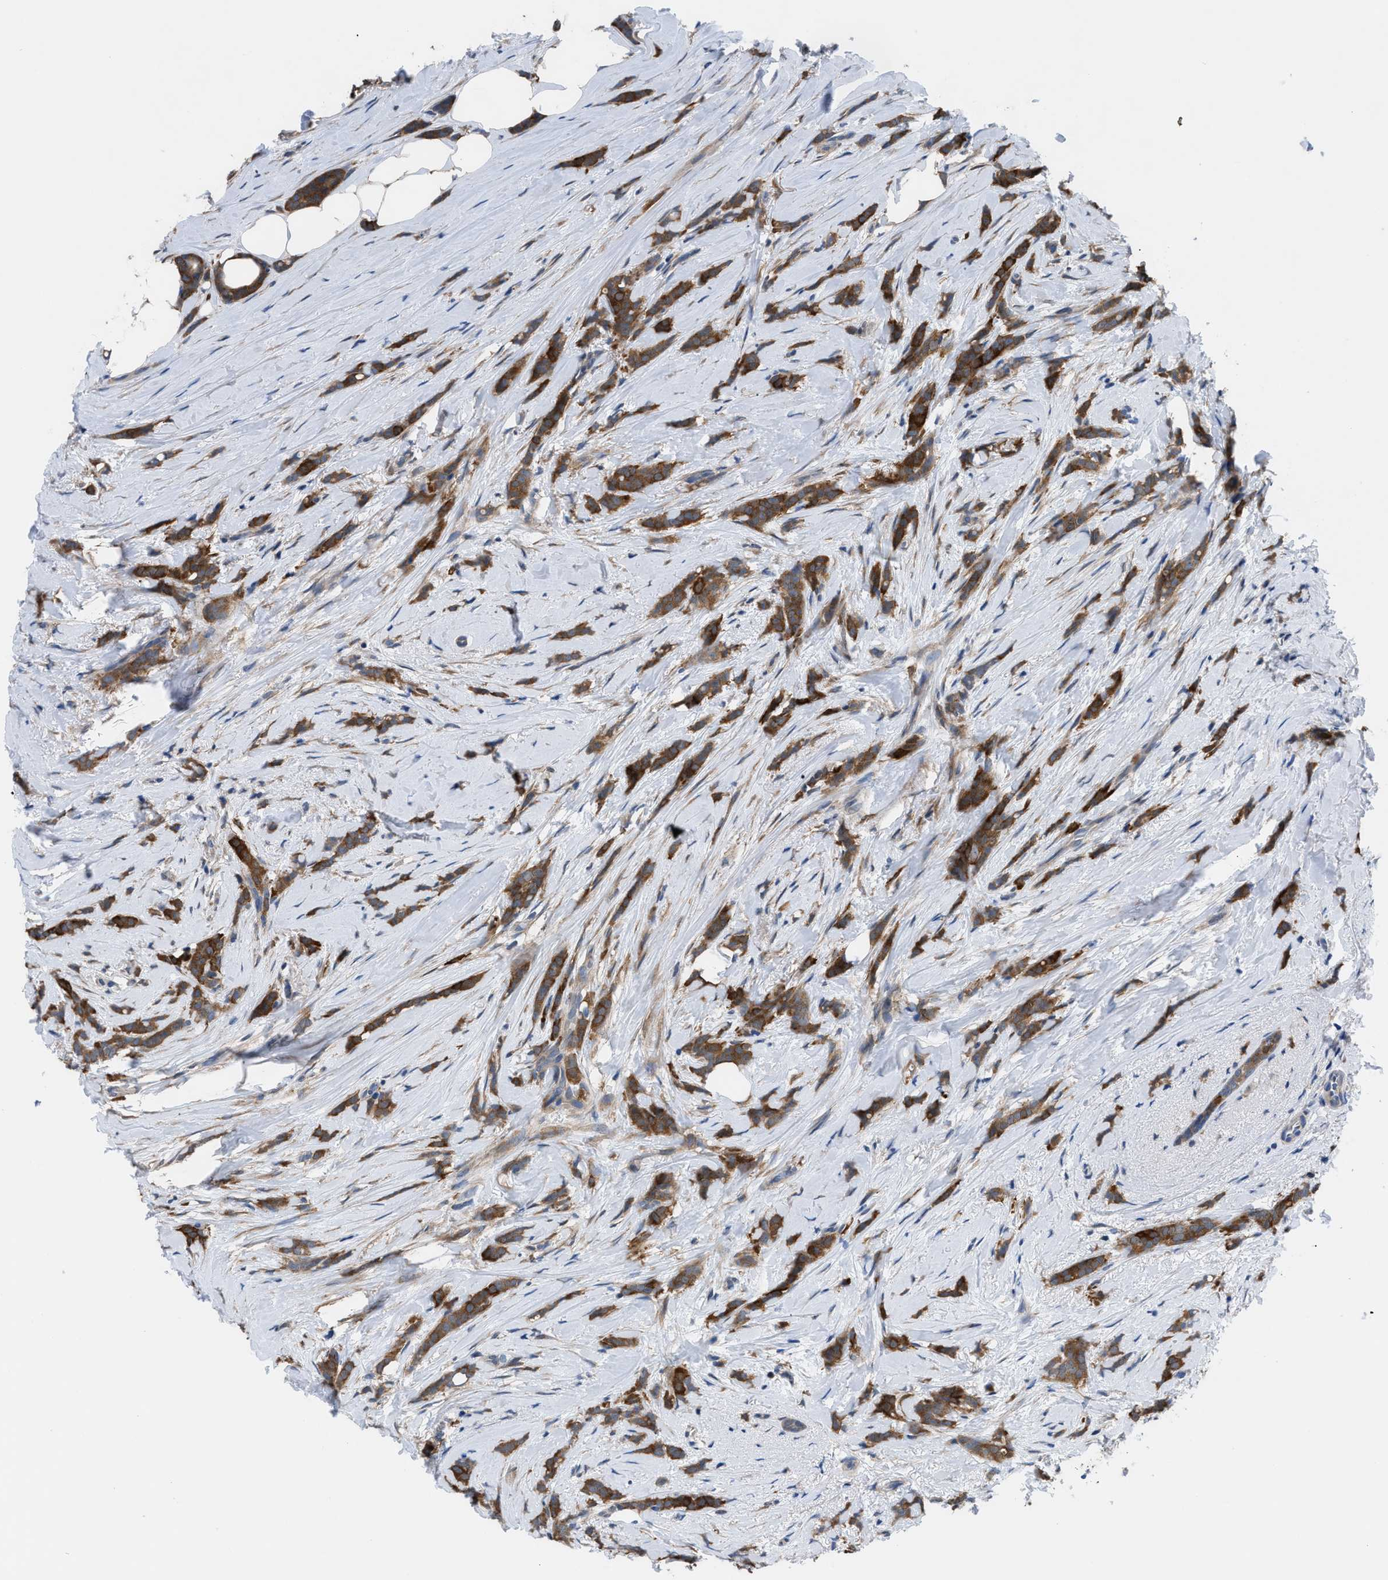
{"staining": {"intensity": "strong", "quantity": ">75%", "location": "cytoplasmic/membranous"}, "tissue": "breast cancer", "cell_type": "Tumor cells", "image_type": "cancer", "snomed": [{"axis": "morphology", "description": "Lobular carcinoma, in situ"}, {"axis": "morphology", "description": "Lobular carcinoma"}, {"axis": "topography", "description": "Breast"}], "caption": "Immunohistochemical staining of human breast cancer (lobular carcinoma) exhibits high levels of strong cytoplasmic/membranous staining in approximately >75% of tumor cells.", "gene": "TMEM45B", "patient": {"sex": "female", "age": 41}}